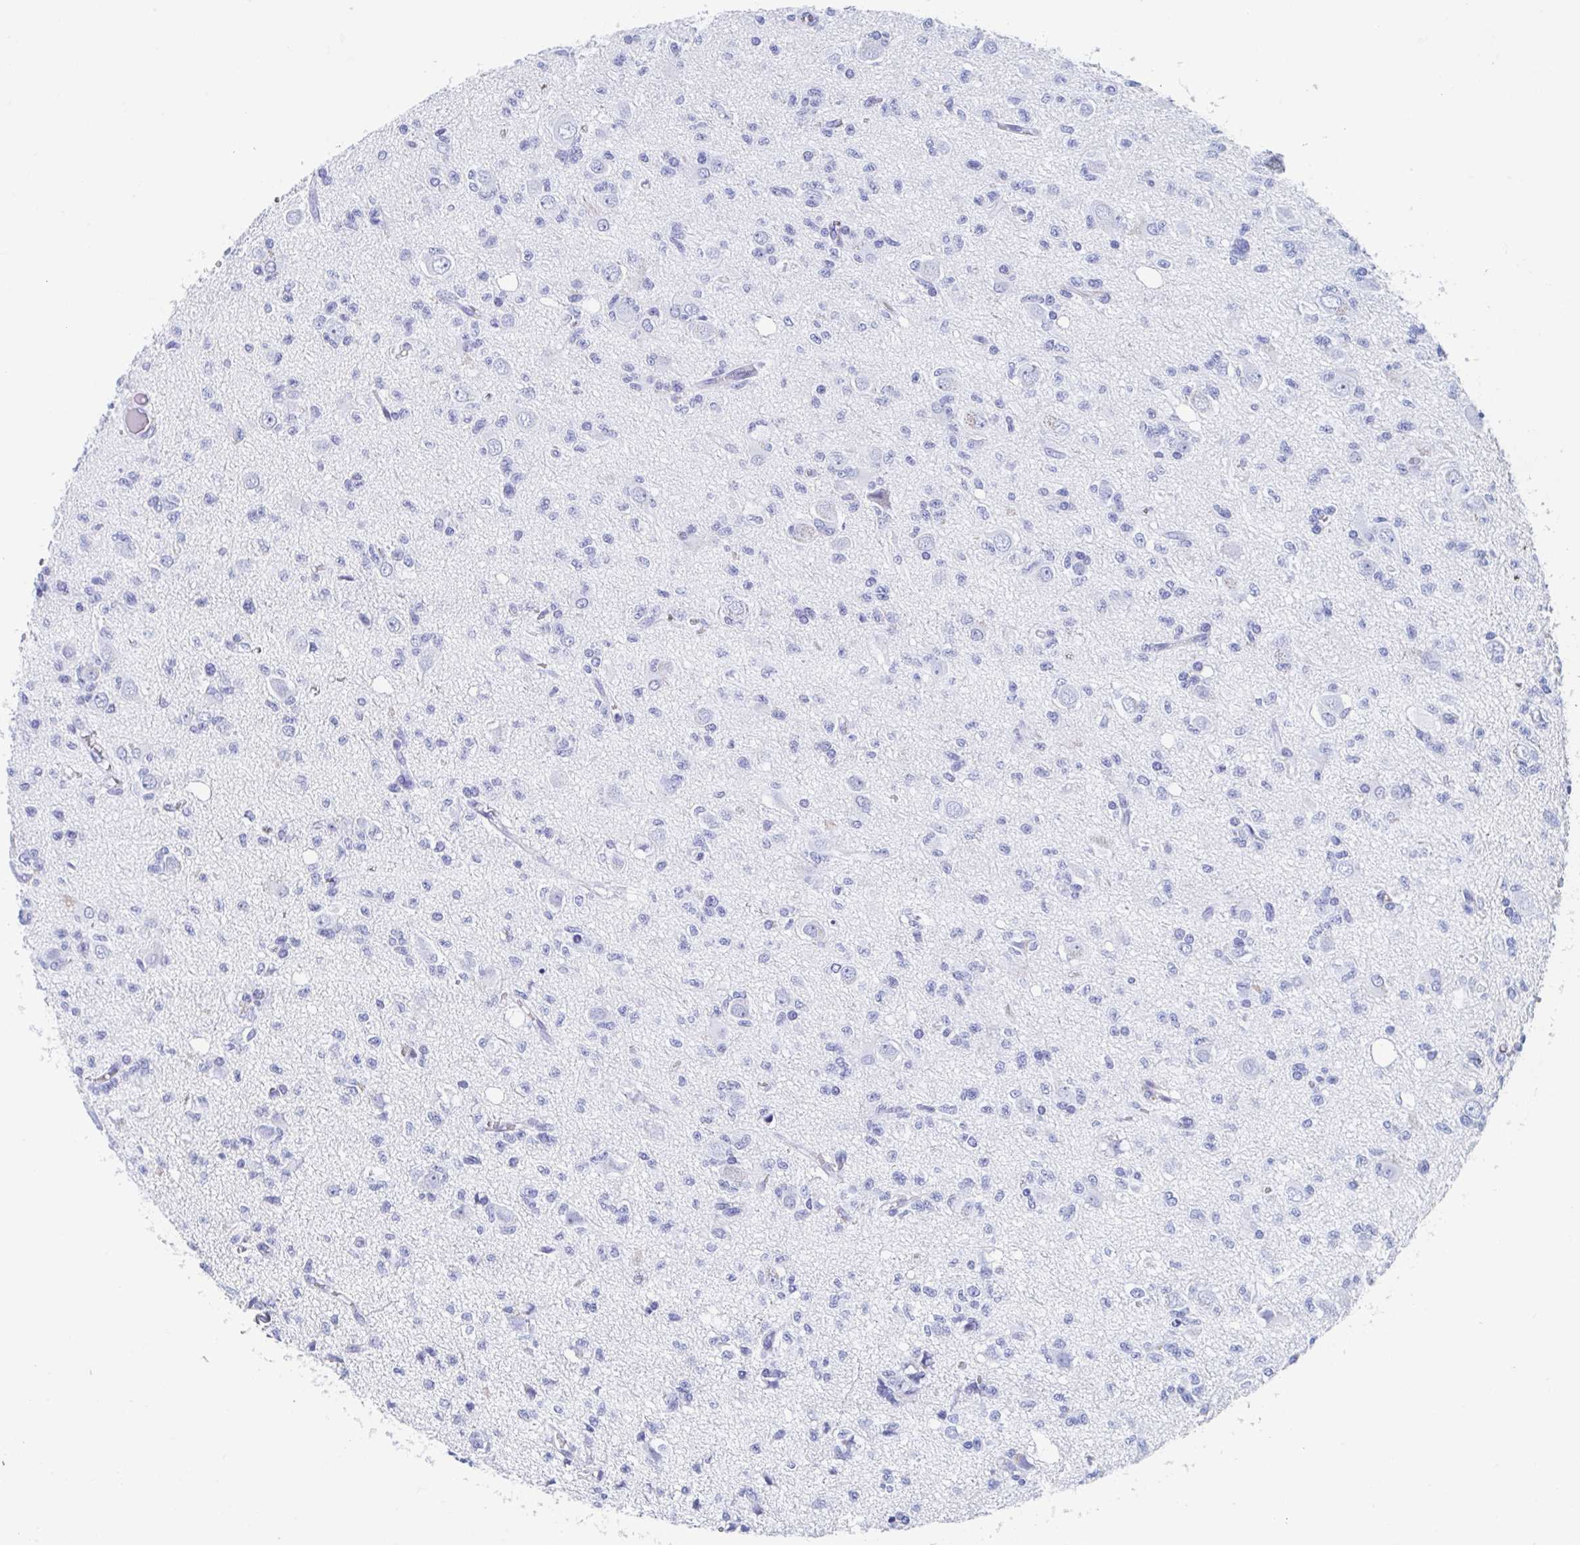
{"staining": {"intensity": "negative", "quantity": "none", "location": "none"}, "tissue": "glioma", "cell_type": "Tumor cells", "image_type": "cancer", "snomed": [{"axis": "morphology", "description": "Glioma, malignant, Low grade"}, {"axis": "topography", "description": "Brain"}], "caption": "Immunohistochemical staining of glioma exhibits no significant staining in tumor cells.", "gene": "HDGFL1", "patient": {"sex": "male", "age": 64}}